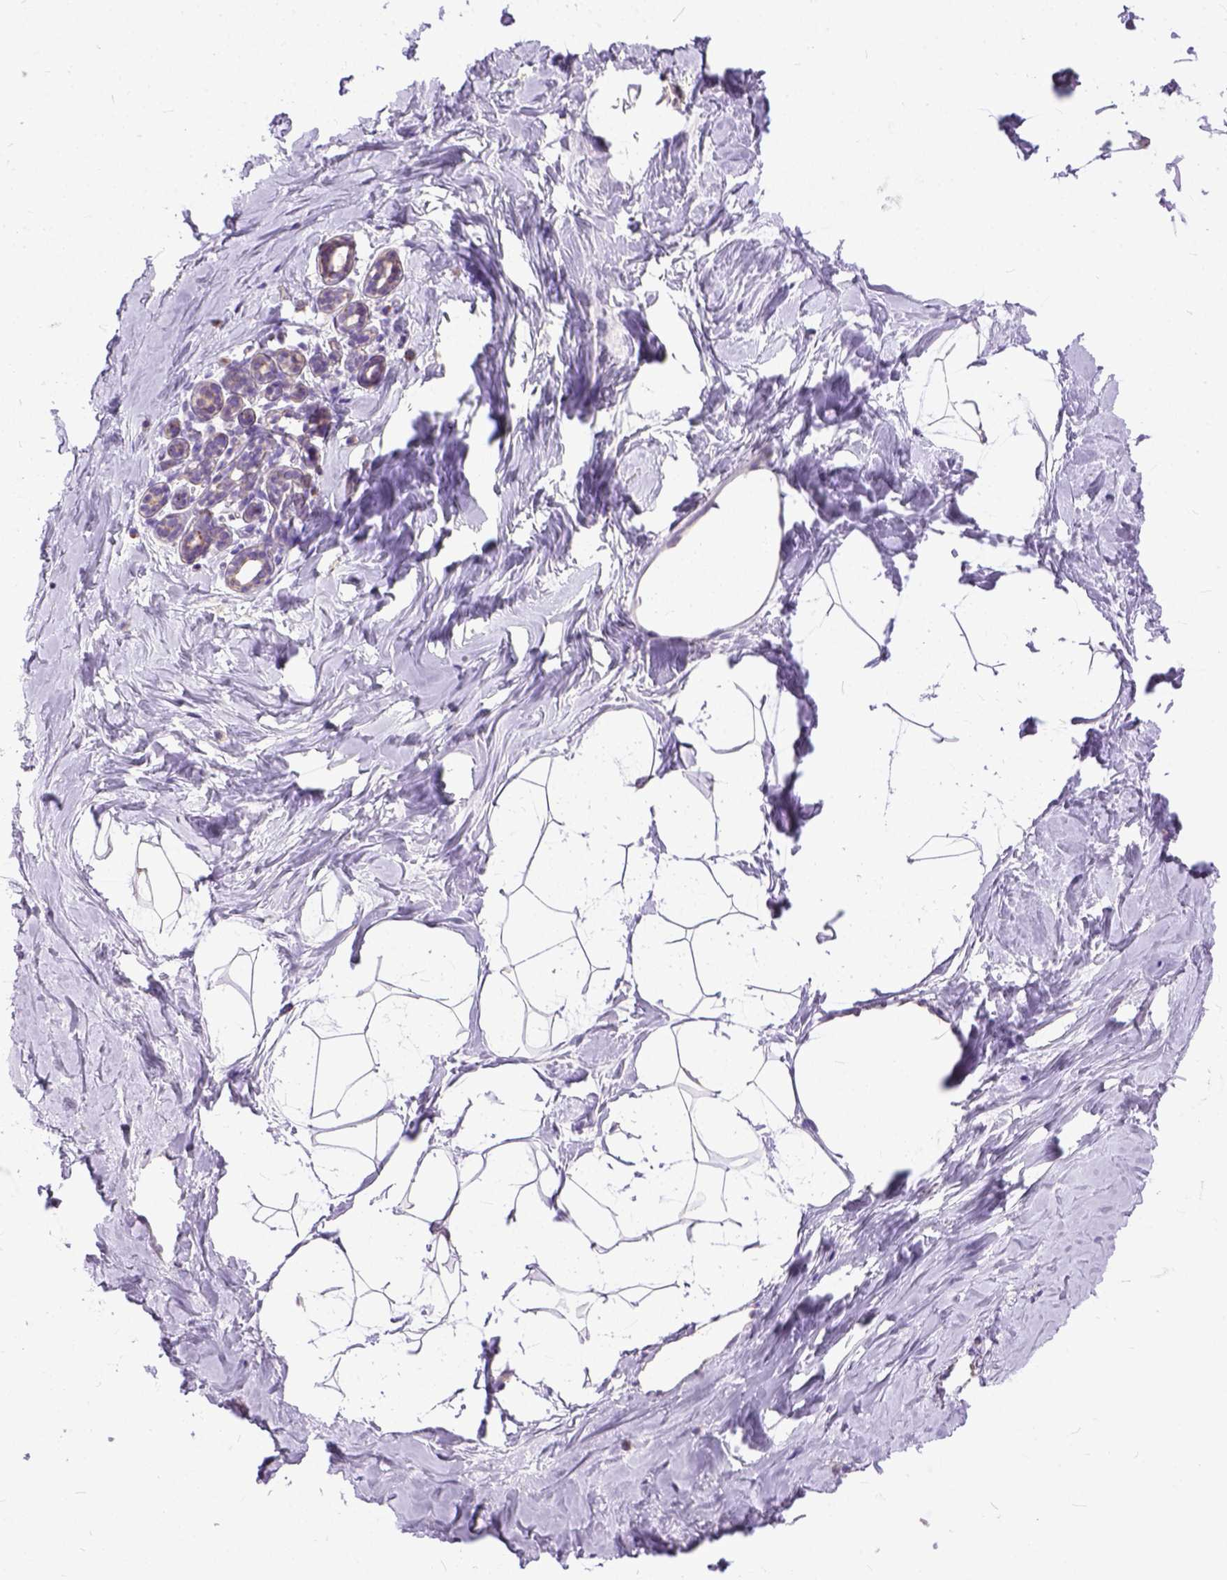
{"staining": {"intensity": "negative", "quantity": "none", "location": "none"}, "tissue": "breast", "cell_type": "Adipocytes", "image_type": "normal", "snomed": [{"axis": "morphology", "description": "Normal tissue, NOS"}, {"axis": "topography", "description": "Breast"}], "caption": "Image shows no protein staining in adipocytes of normal breast.", "gene": "BANF2", "patient": {"sex": "female", "age": 32}}